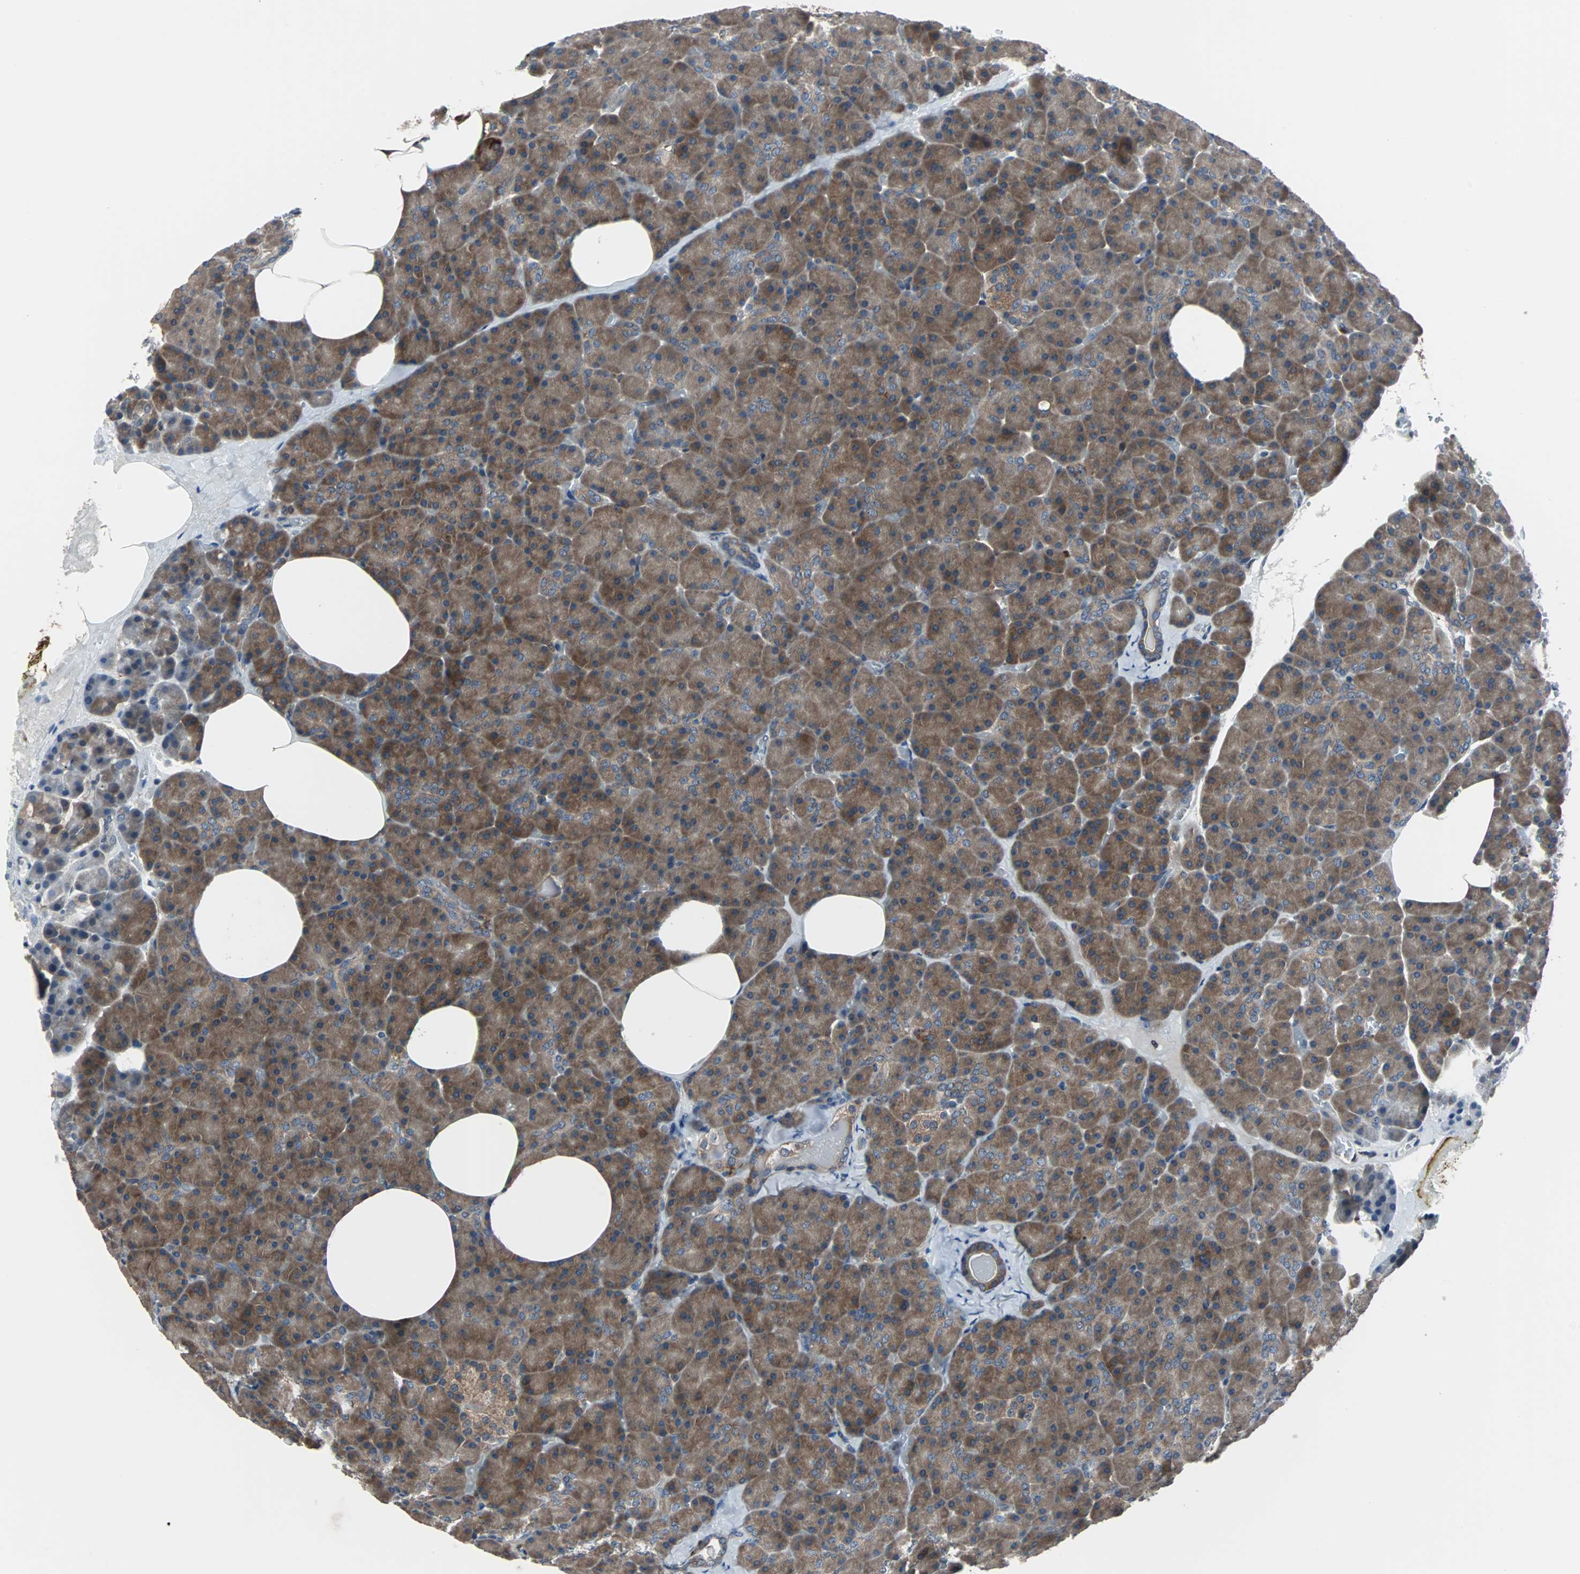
{"staining": {"intensity": "moderate", "quantity": ">75%", "location": "cytoplasmic/membranous"}, "tissue": "pancreas", "cell_type": "Exocrine glandular cells", "image_type": "normal", "snomed": [{"axis": "morphology", "description": "Normal tissue, NOS"}, {"axis": "topography", "description": "Pancreas"}], "caption": "Exocrine glandular cells display medium levels of moderate cytoplasmic/membranous staining in approximately >75% of cells in unremarkable pancreas. (DAB IHC with brightfield microscopy, high magnification).", "gene": "PAK1", "patient": {"sex": "female", "age": 35}}